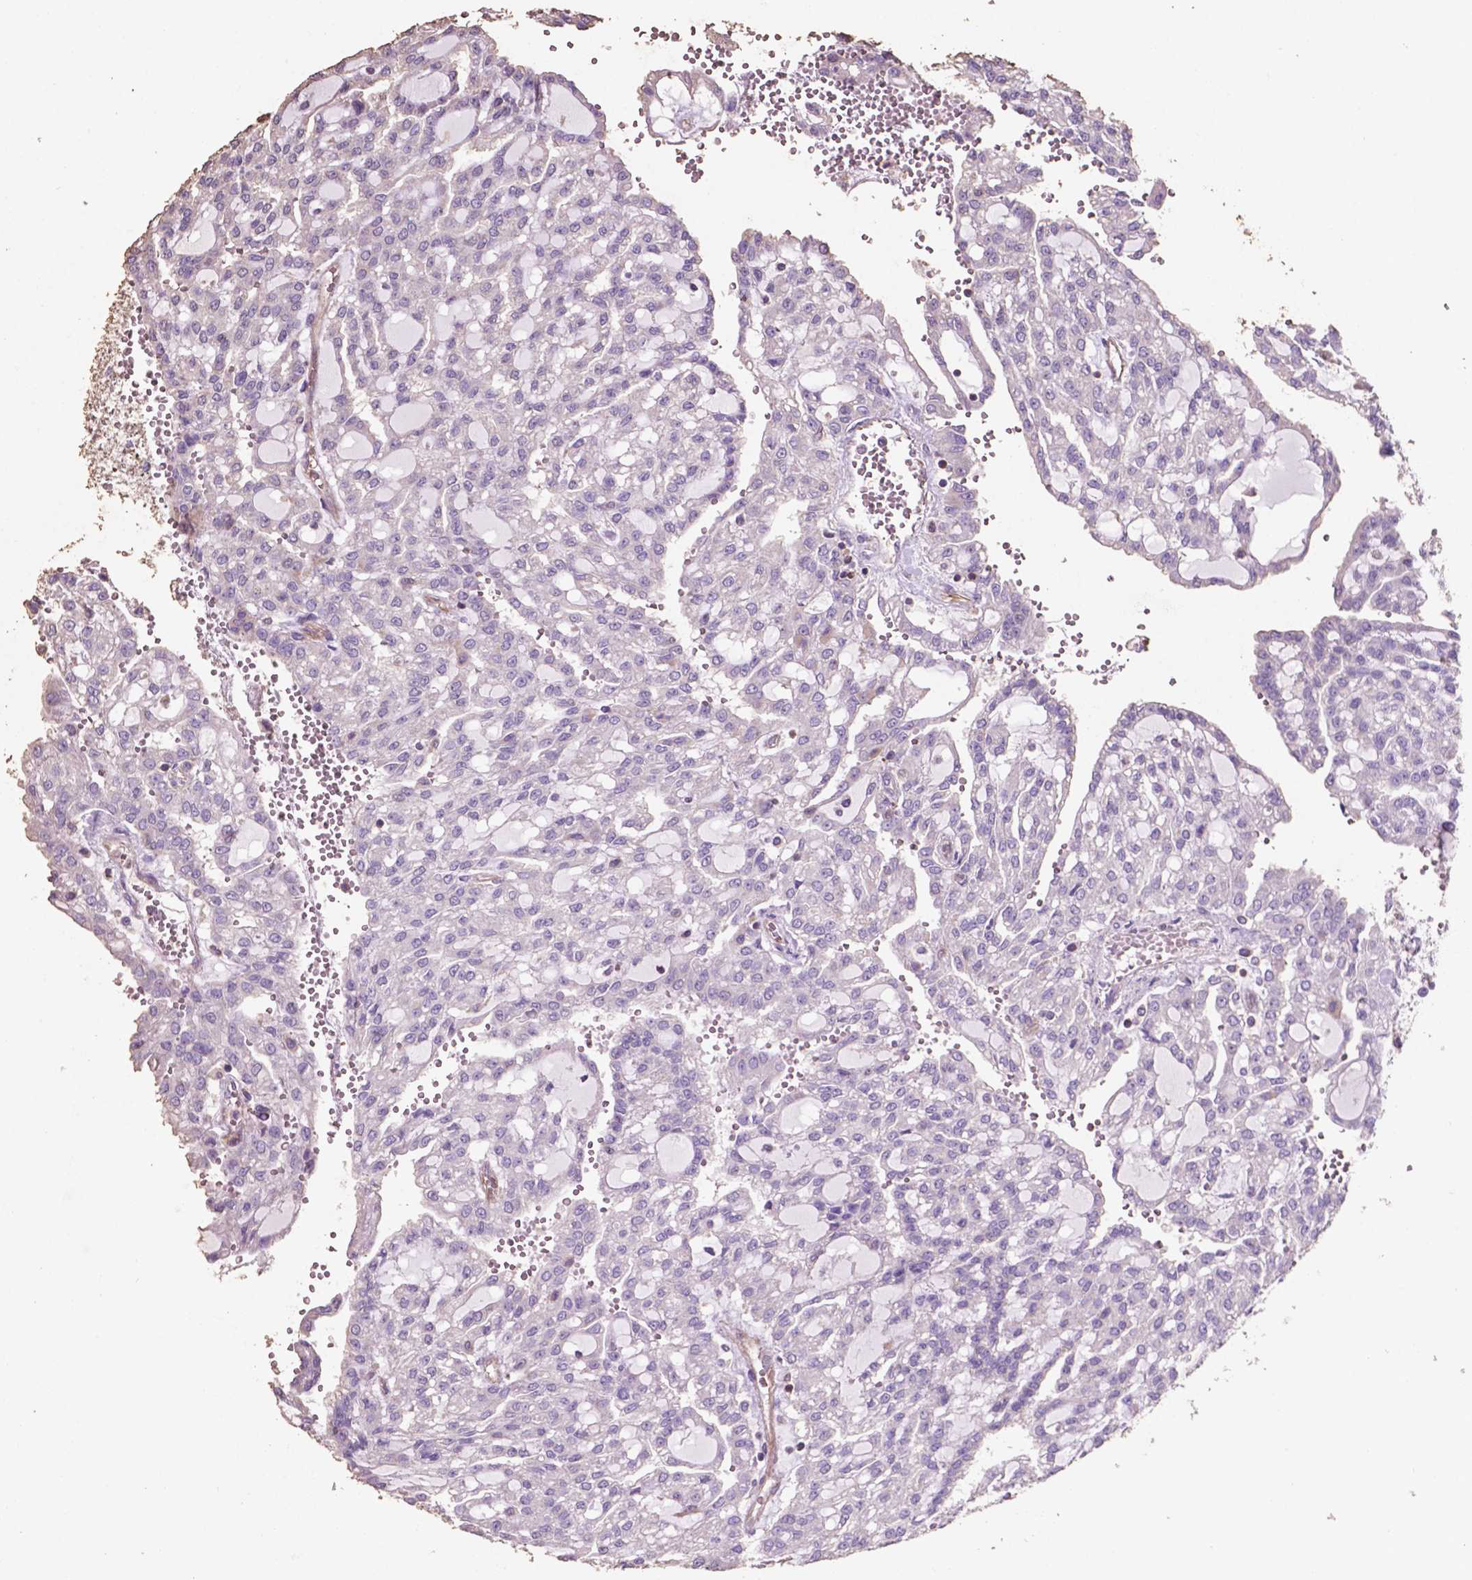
{"staining": {"intensity": "negative", "quantity": "none", "location": "none"}, "tissue": "renal cancer", "cell_type": "Tumor cells", "image_type": "cancer", "snomed": [{"axis": "morphology", "description": "Adenocarcinoma, NOS"}, {"axis": "topography", "description": "Kidney"}], "caption": "Photomicrograph shows no protein positivity in tumor cells of renal cancer tissue. (Stains: DAB immunohistochemistry with hematoxylin counter stain, Microscopy: brightfield microscopy at high magnification).", "gene": "COMMD4", "patient": {"sex": "male", "age": 63}}